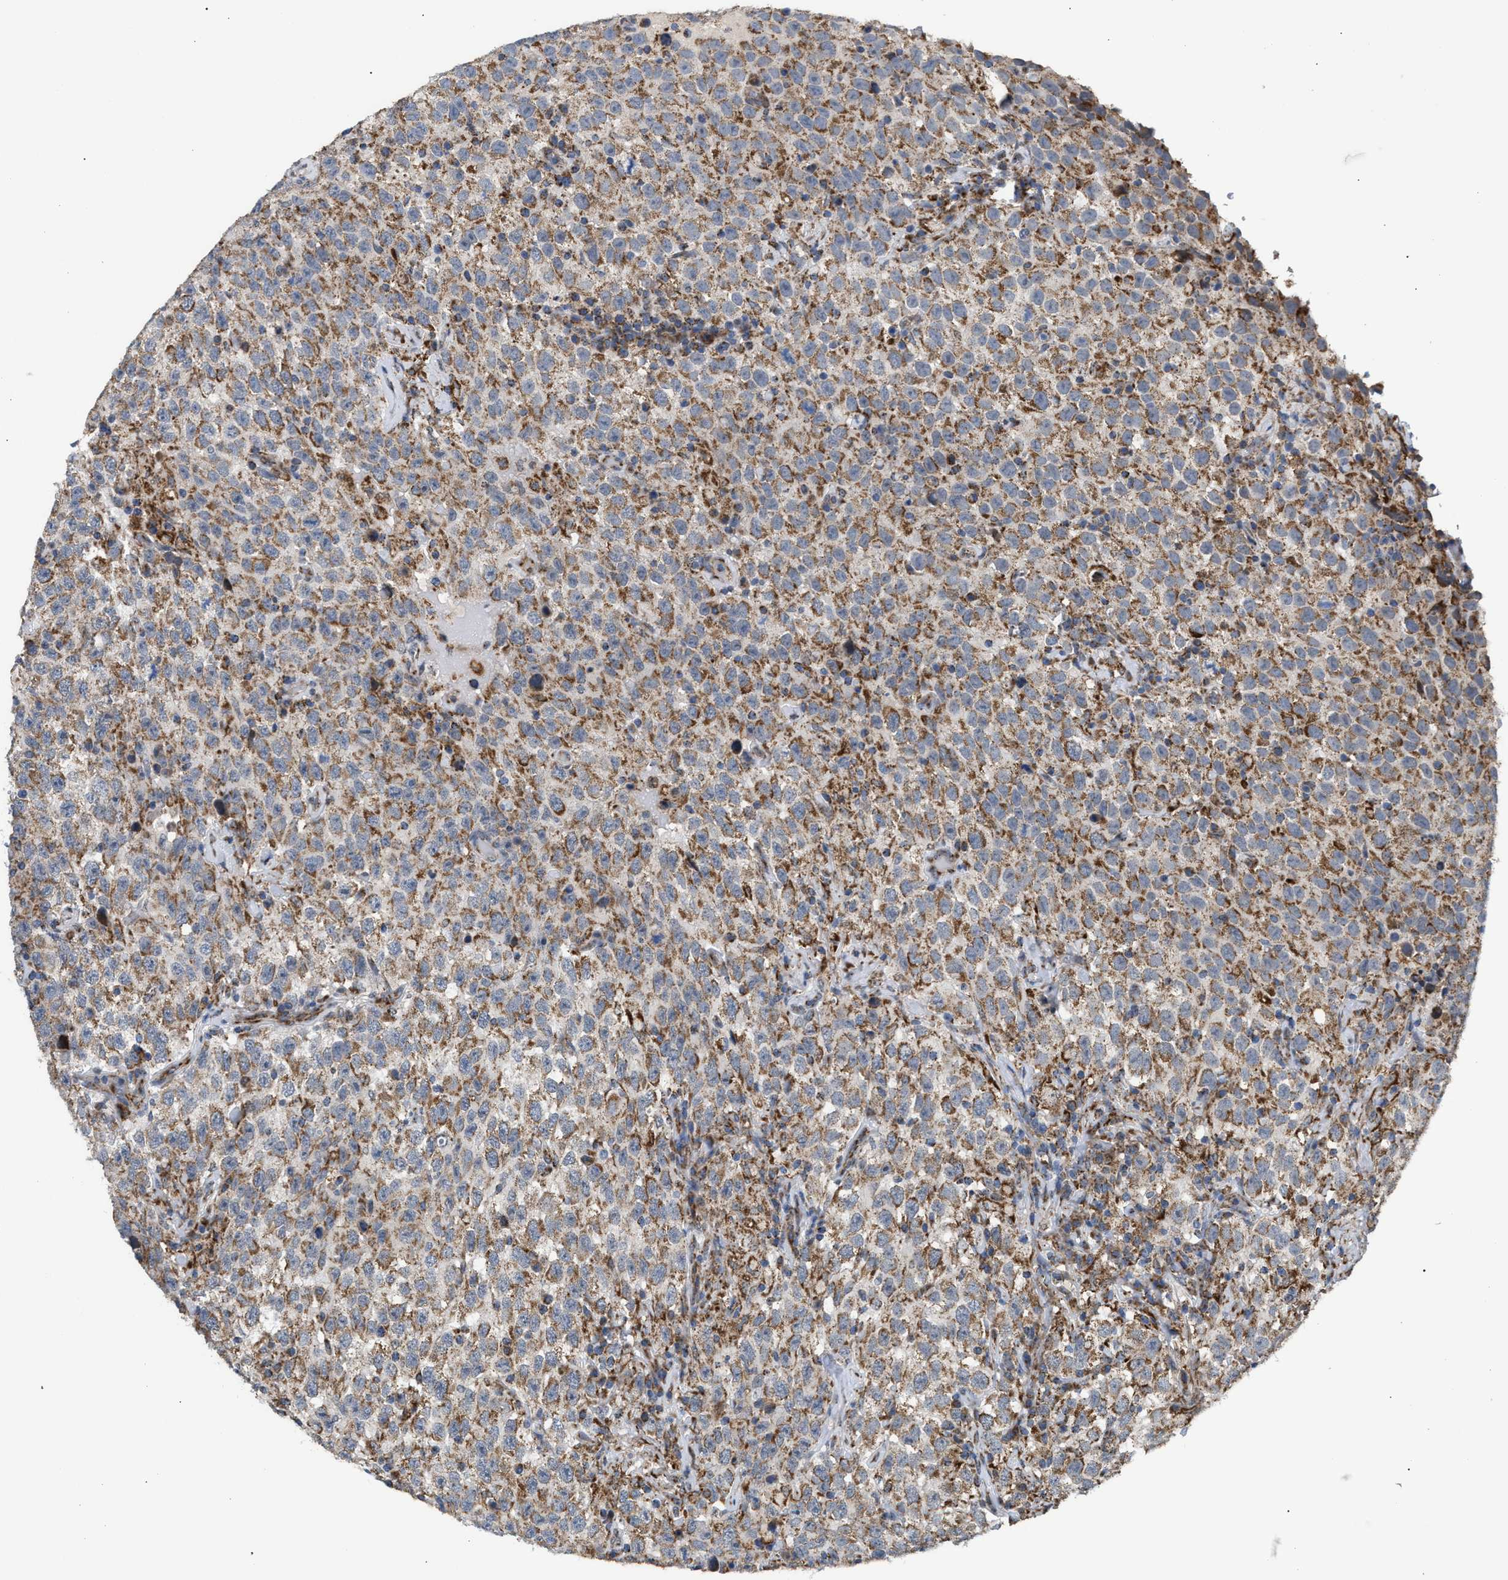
{"staining": {"intensity": "moderate", "quantity": ">75%", "location": "cytoplasmic/membranous"}, "tissue": "testis cancer", "cell_type": "Tumor cells", "image_type": "cancer", "snomed": [{"axis": "morphology", "description": "Seminoma, NOS"}, {"axis": "topography", "description": "Testis"}], "caption": "Immunohistochemistry (IHC) (DAB) staining of human testis cancer (seminoma) displays moderate cytoplasmic/membranous protein expression in about >75% of tumor cells. The staining was performed using DAB (3,3'-diaminobenzidine), with brown indicating positive protein expression. Nuclei are stained blue with hematoxylin.", "gene": "TACO1", "patient": {"sex": "male", "age": 41}}